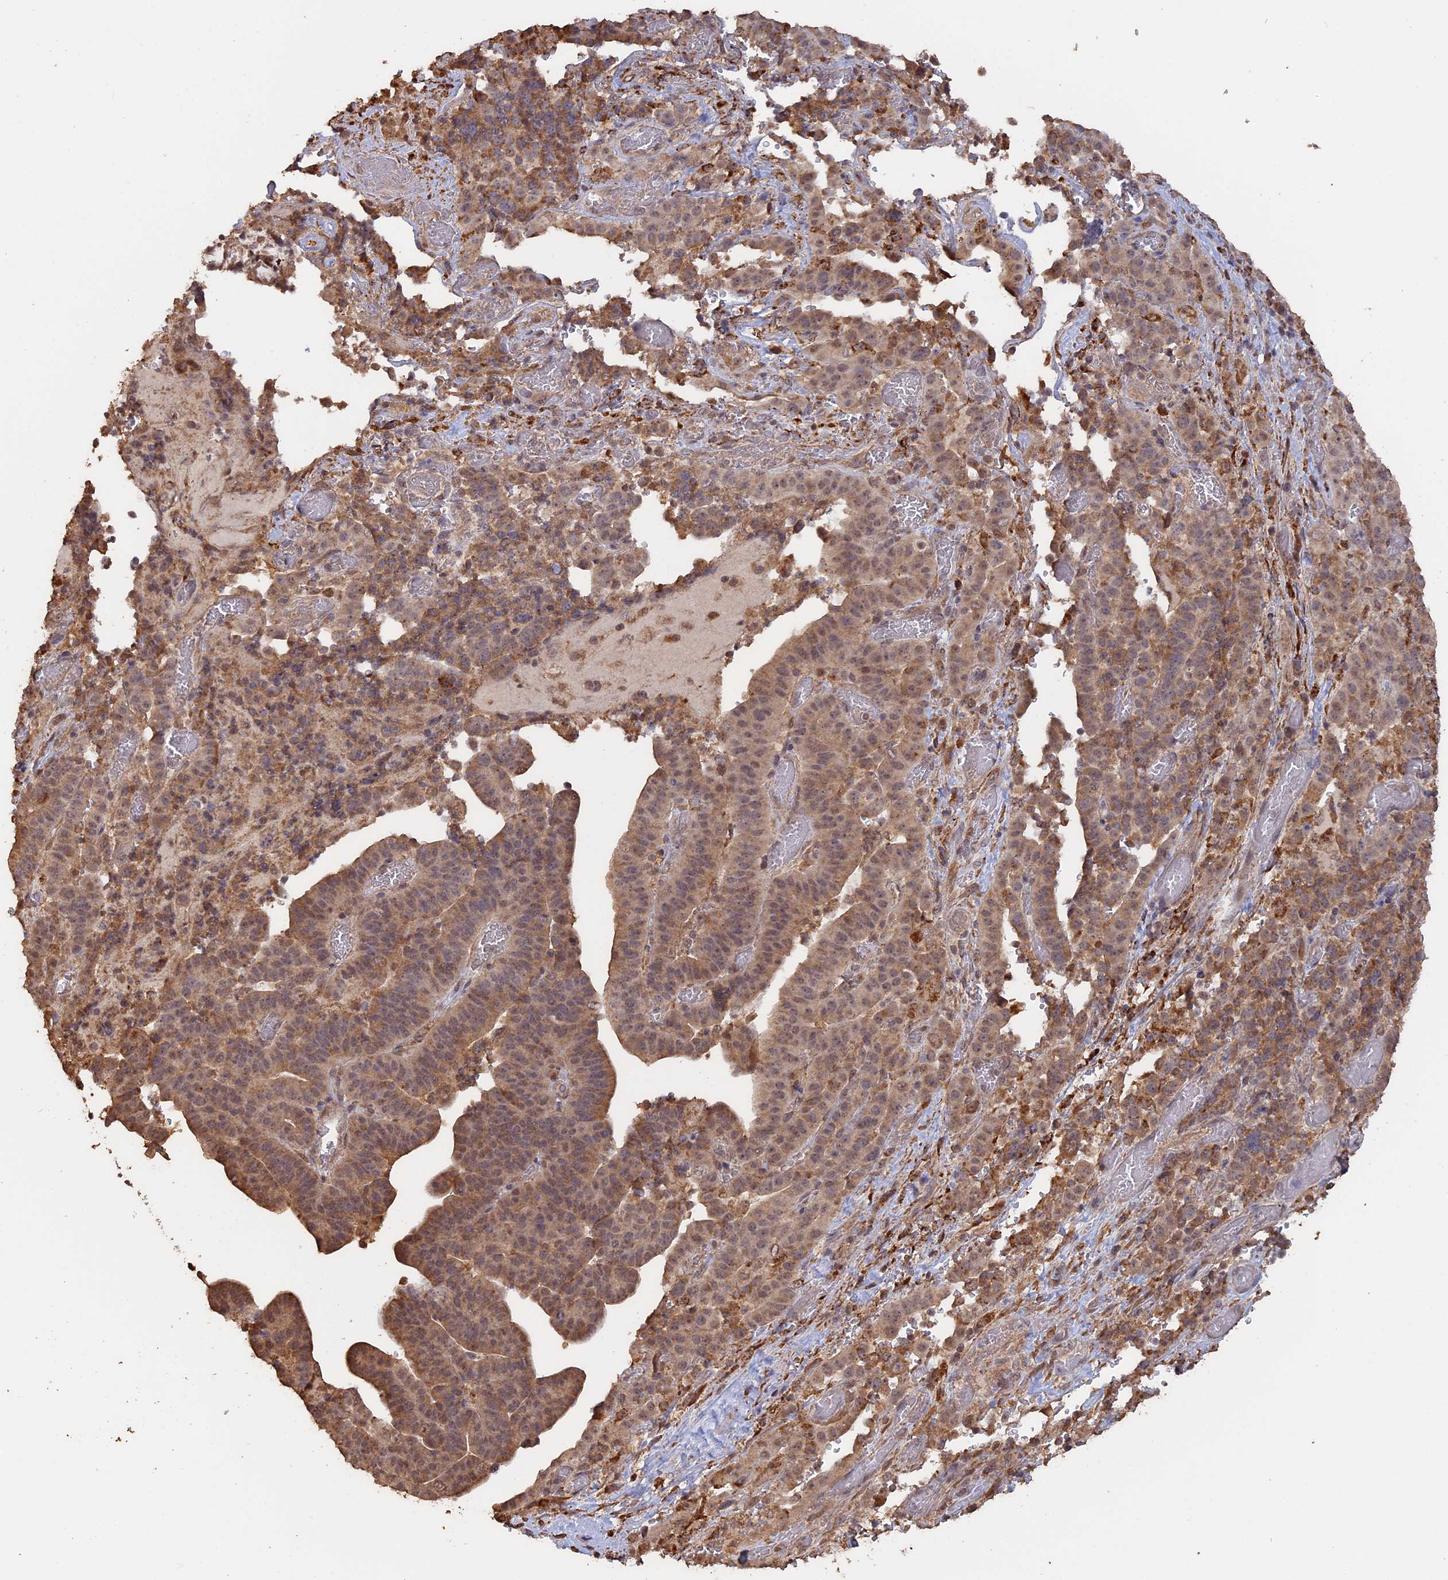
{"staining": {"intensity": "moderate", "quantity": ">75%", "location": "cytoplasmic/membranous,nuclear"}, "tissue": "stomach cancer", "cell_type": "Tumor cells", "image_type": "cancer", "snomed": [{"axis": "morphology", "description": "Adenocarcinoma, NOS"}, {"axis": "topography", "description": "Stomach"}], "caption": "Immunohistochemical staining of human stomach cancer demonstrates medium levels of moderate cytoplasmic/membranous and nuclear protein positivity in approximately >75% of tumor cells.", "gene": "FAM210B", "patient": {"sex": "male", "age": 48}}